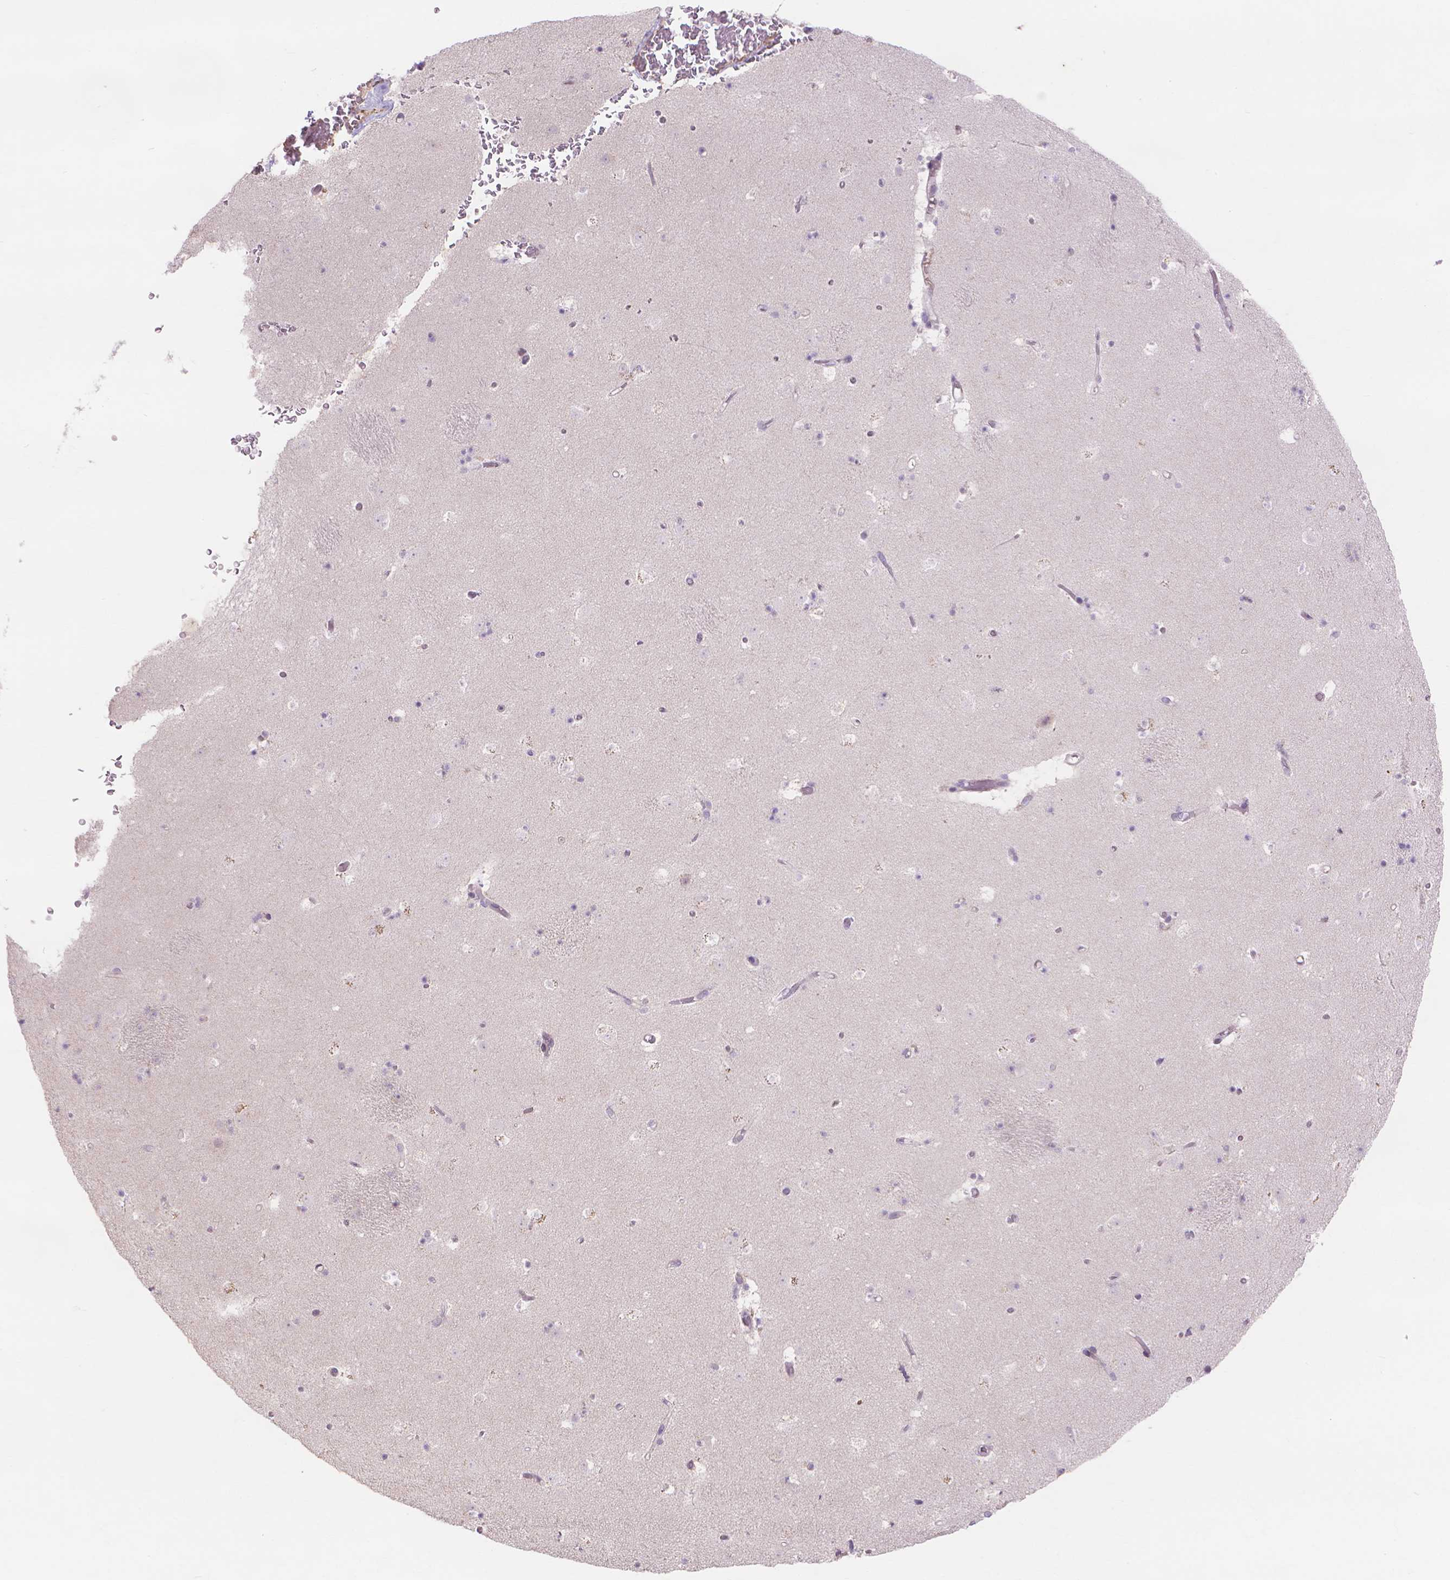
{"staining": {"intensity": "negative", "quantity": "none", "location": "none"}, "tissue": "caudate", "cell_type": "Glial cells", "image_type": "normal", "snomed": [{"axis": "morphology", "description": "Normal tissue, NOS"}, {"axis": "topography", "description": "Lateral ventricle wall"}], "caption": "Immunohistochemistry histopathology image of unremarkable human caudate stained for a protein (brown), which demonstrates no positivity in glial cells.", "gene": "PRDM13", "patient": {"sex": "female", "age": 42}}